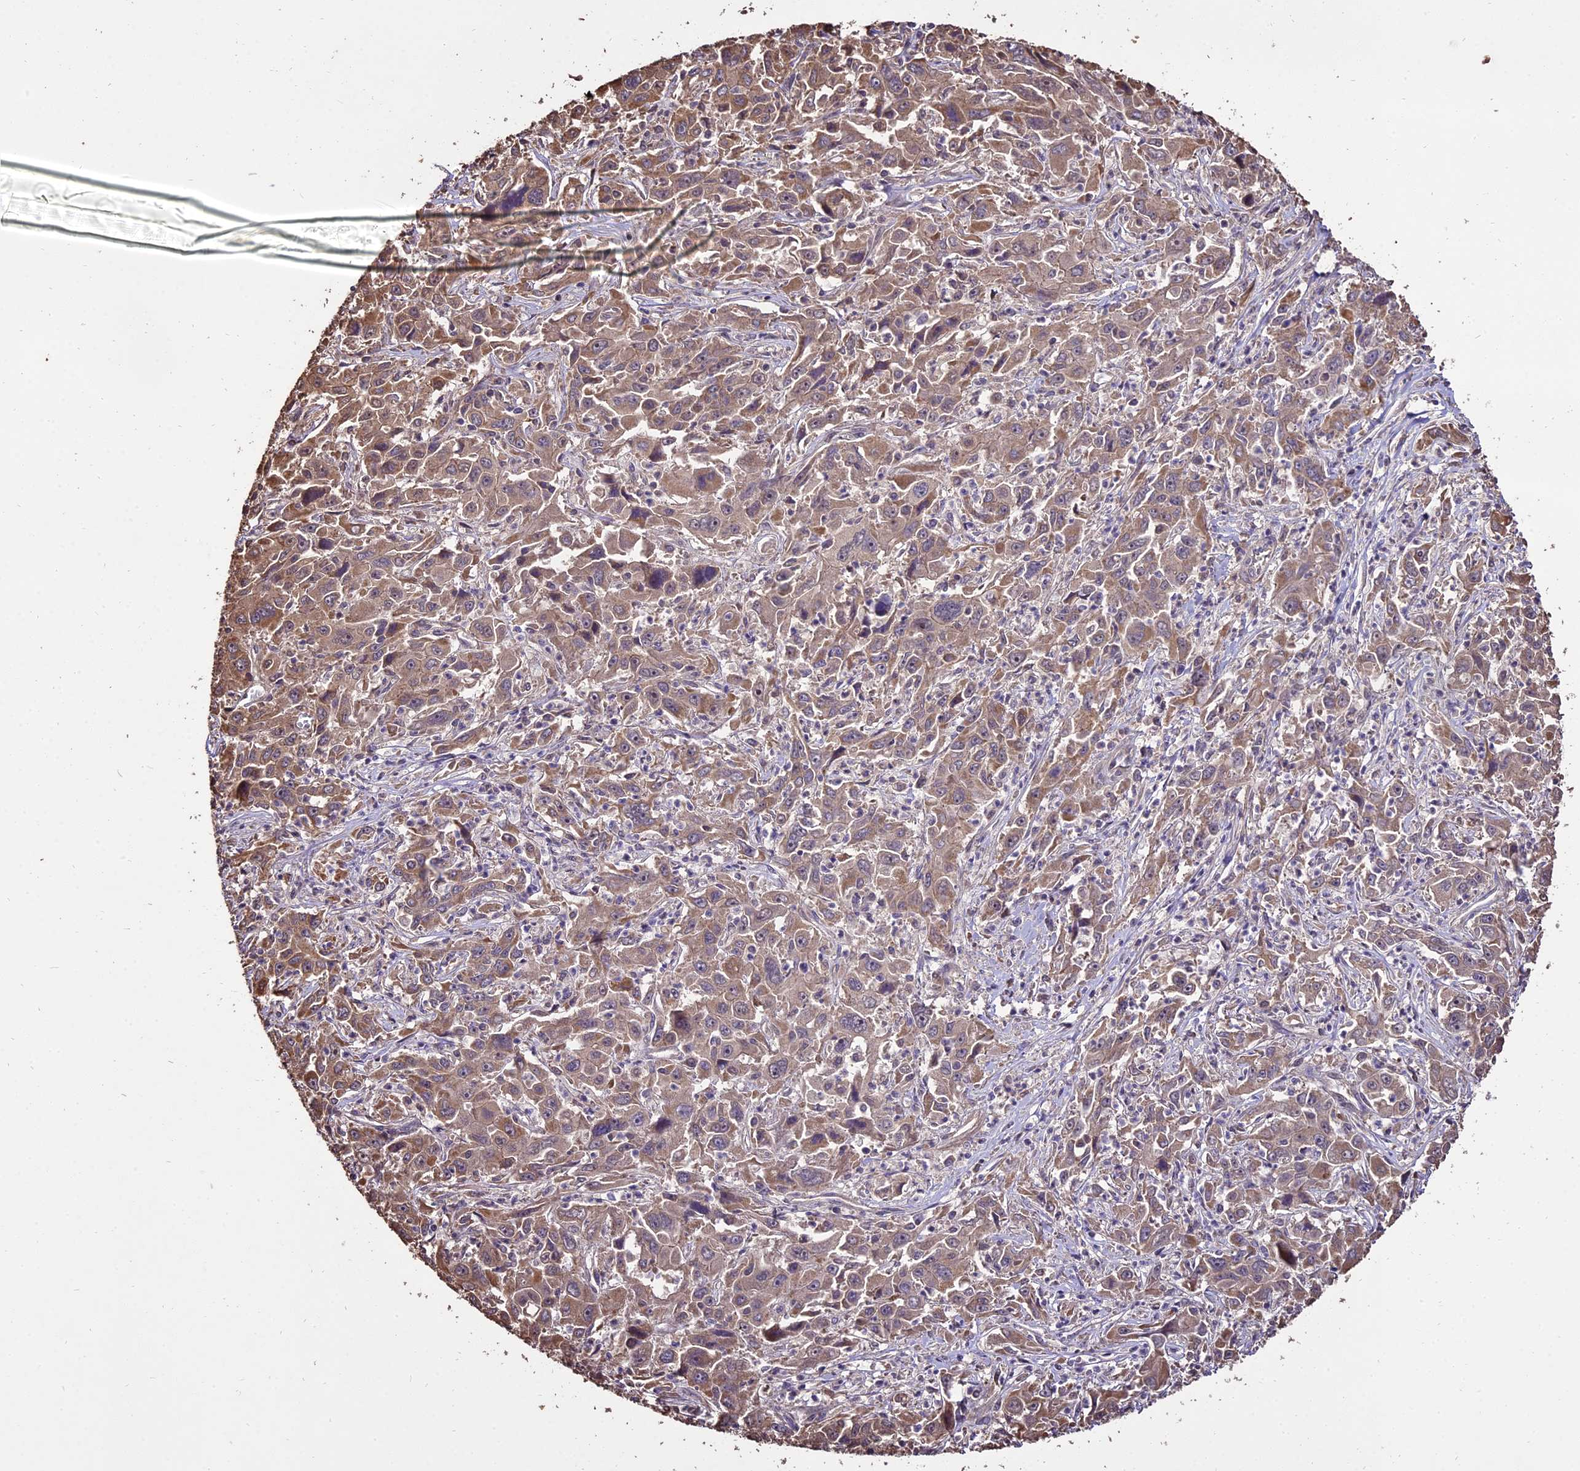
{"staining": {"intensity": "weak", "quantity": ">75%", "location": "cytoplasmic/membranous"}, "tissue": "liver cancer", "cell_type": "Tumor cells", "image_type": "cancer", "snomed": [{"axis": "morphology", "description": "Carcinoma, Hepatocellular, NOS"}, {"axis": "topography", "description": "Liver"}], "caption": "This is an image of immunohistochemistry (IHC) staining of hepatocellular carcinoma (liver), which shows weak positivity in the cytoplasmic/membranous of tumor cells.", "gene": "PGPEP1L", "patient": {"sex": "male", "age": 63}}